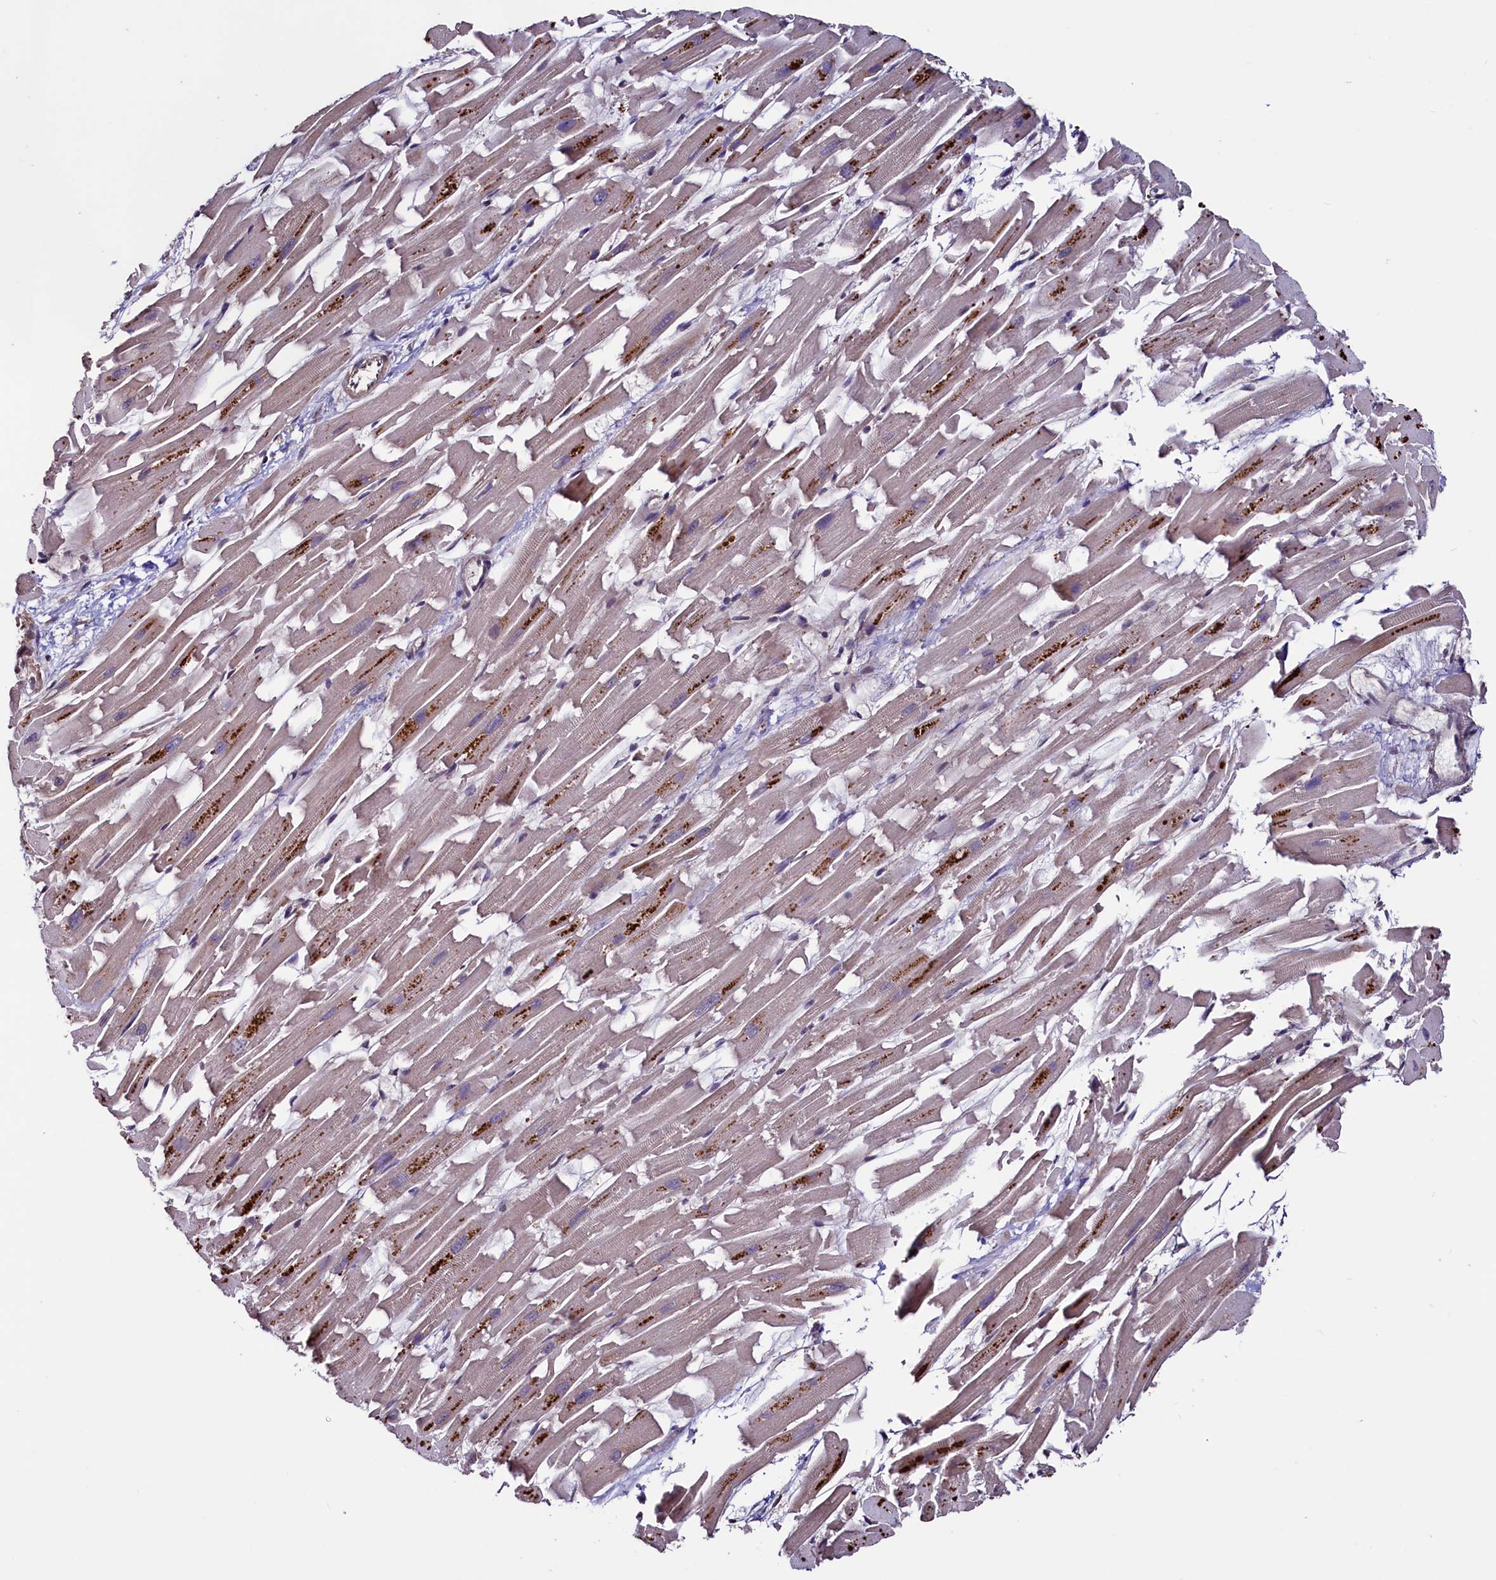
{"staining": {"intensity": "moderate", "quantity": "<25%", "location": "cytoplasmic/membranous"}, "tissue": "heart muscle", "cell_type": "Cardiomyocytes", "image_type": "normal", "snomed": [{"axis": "morphology", "description": "Normal tissue, NOS"}, {"axis": "topography", "description": "Heart"}], "caption": "A photomicrograph of human heart muscle stained for a protein displays moderate cytoplasmic/membranous brown staining in cardiomyocytes.", "gene": "RBFA", "patient": {"sex": "female", "age": 64}}